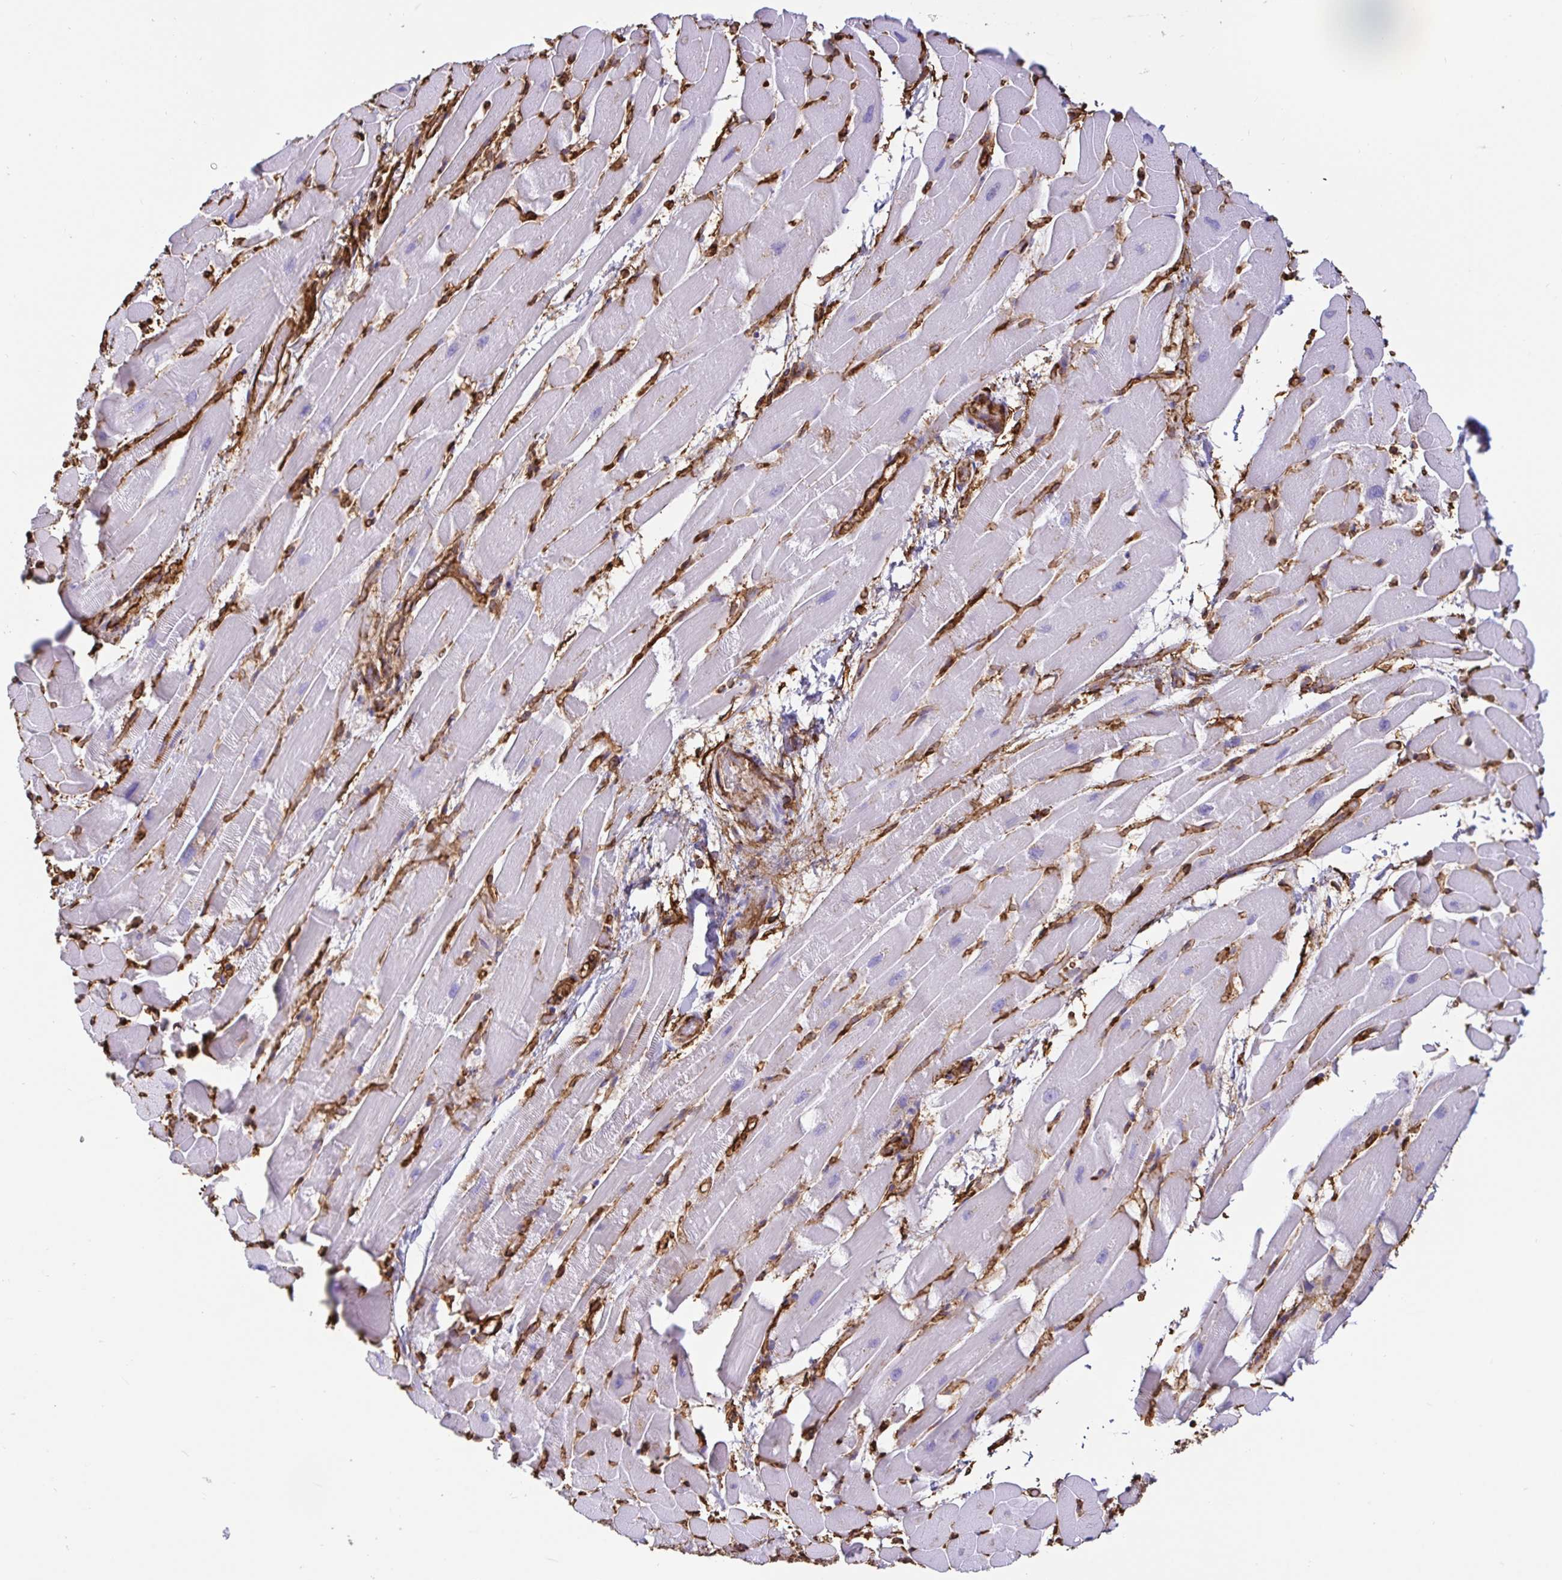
{"staining": {"intensity": "negative", "quantity": "none", "location": "none"}, "tissue": "heart muscle", "cell_type": "Cardiomyocytes", "image_type": "normal", "snomed": [{"axis": "morphology", "description": "Normal tissue, NOS"}, {"axis": "topography", "description": "Heart"}], "caption": "Cardiomyocytes show no significant staining in normal heart muscle. Brightfield microscopy of immunohistochemistry (IHC) stained with DAB (brown) and hematoxylin (blue), captured at high magnification.", "gene": "ANXA2", "patient": {"sex": "male", "age": 37}}